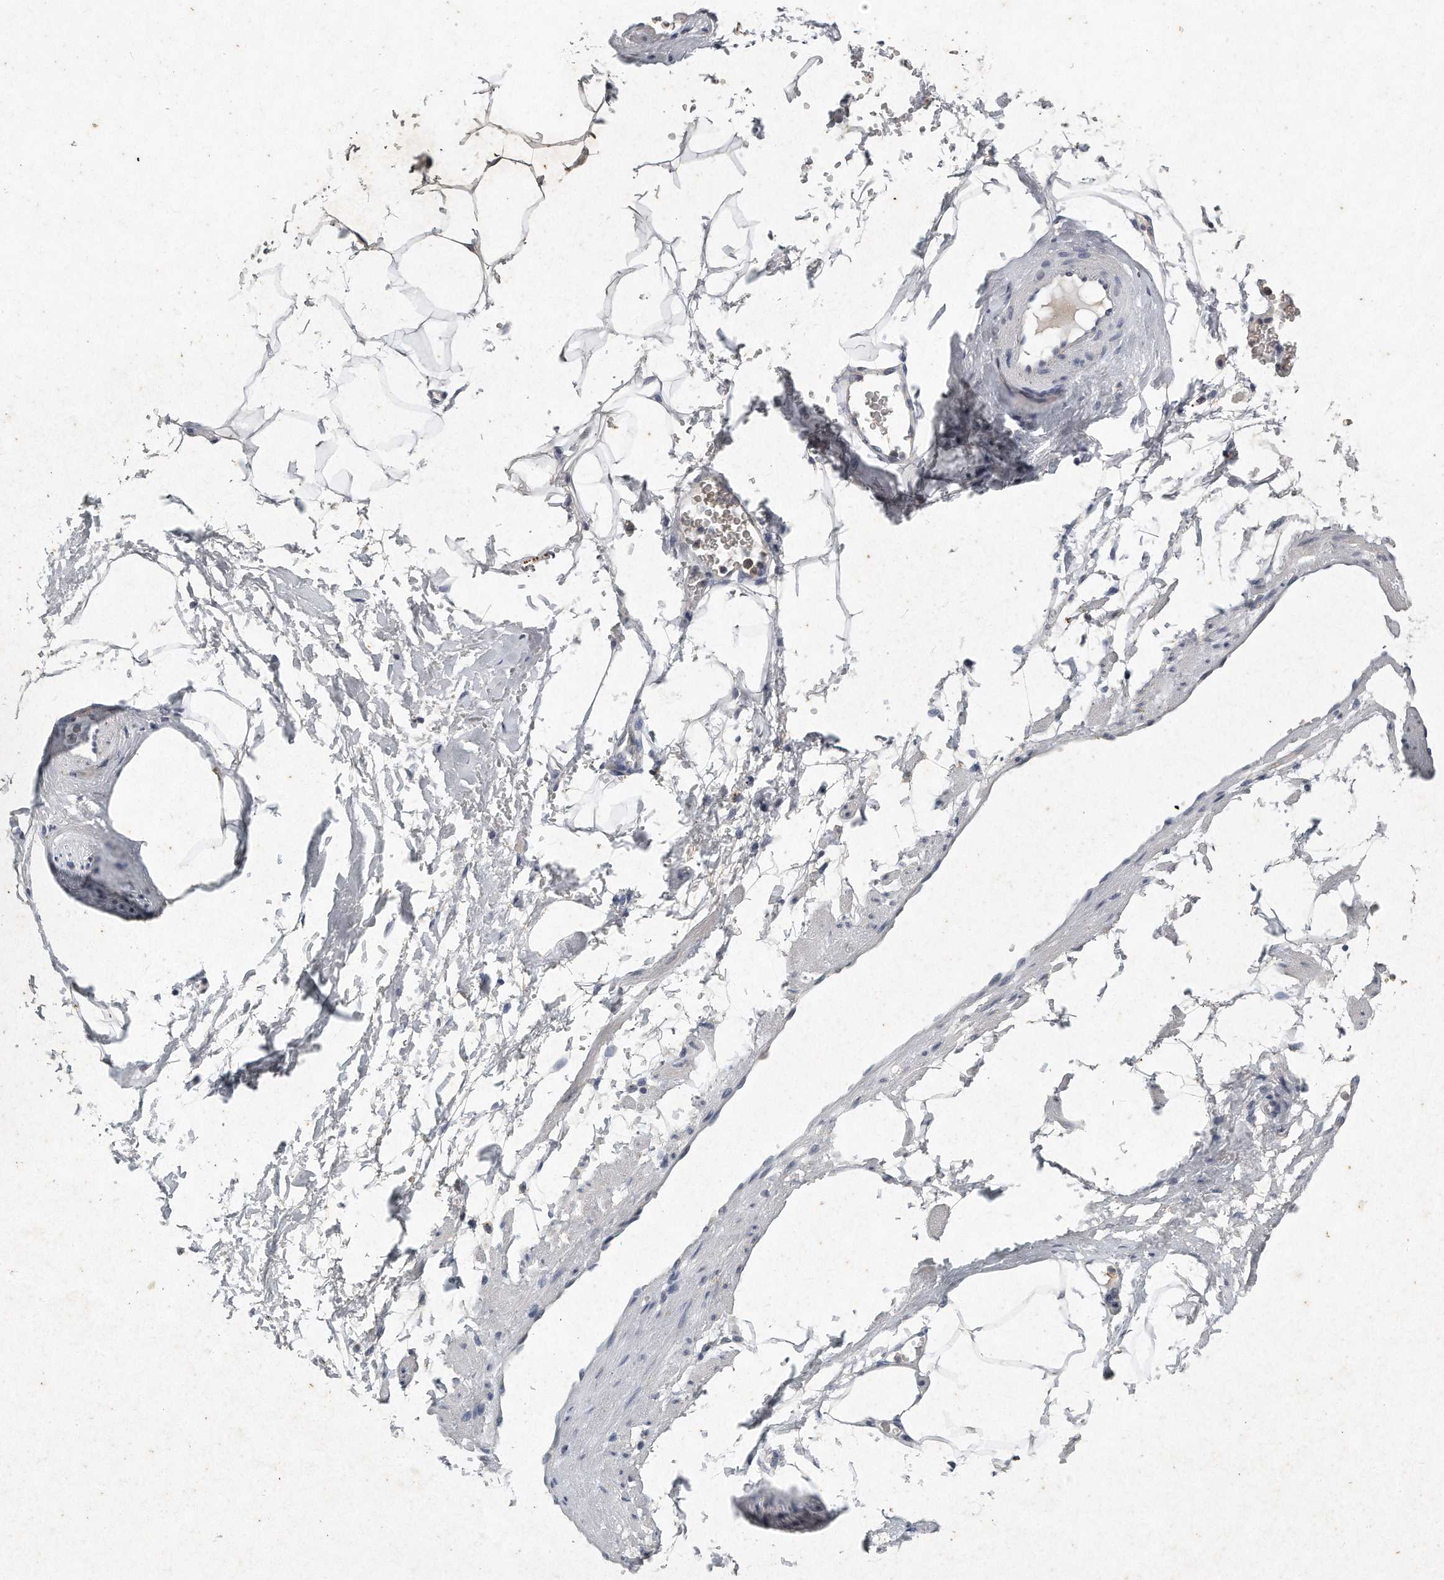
{"staining": {"intensity": "negative", "quantity": "none", "location": "none"}, "tissue": "adipose tissue", "cell_type": "Adipocytes", "image_type": "normal", "snomed": [{"axis": "morphology", "description": "Normal tissue, NOS"}, {"axis": "morphology", "description": "Adenocarcinoma, Low grade"}, {"axis": "topography", "description": "Prostate"}, {"axis": "topography", "description": "Peripheral nerve tissue"}], "caption": "Immunohistochemistry of benign adipose tissue shows no positivity in adipocytes.", "gene": "CAMK1", "patient": {"sex": "male", "age": 63}}